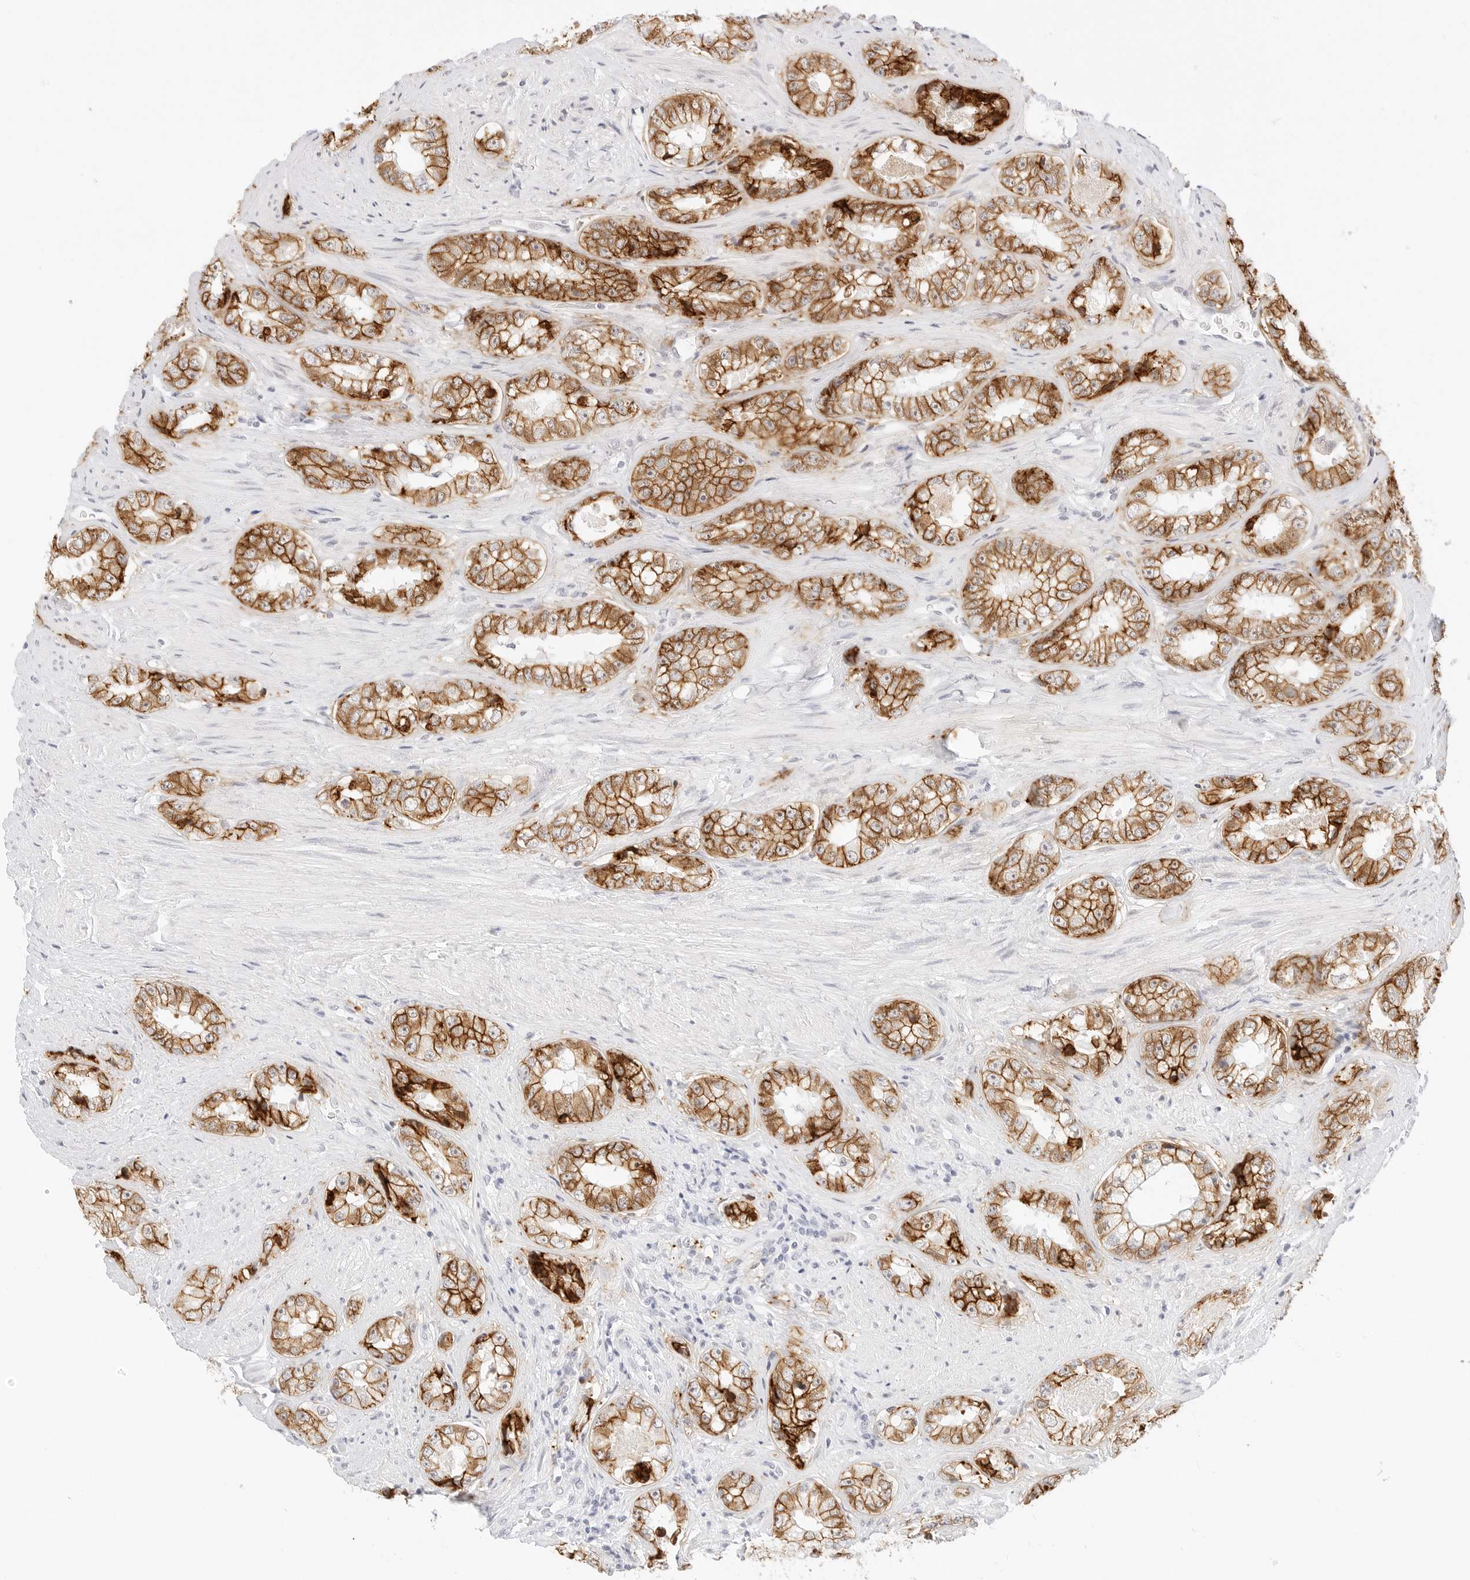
{"staining": {"intensity": "strong", "quantity": ">75%", "location": "cytoplasmic/membranous"}, "tissue": "prostate cancer", "cell_type": "Tumor cells", "image_type": "cancer", "snomed": [{"axis": "morphology", "description": "Adenocarcinoma, High grade"}, {"axis": "topography", "description": "Prostate"}], "caption": "Brown immunohistochemical staining in adenocarcinoma (high-grade) (prostate) reveals strong cytoplasmic/membranous expression in approximately >75% of tumor cells. The staining was performed using DAB (3,3'-diaminobenzidine) to visualize the protein expression in brown, while the nuclei were stained in blue with hematoxylin (Magnification: 20x).", "gene": "CDH1", "patient": {"sex": "male", "age": 61}}